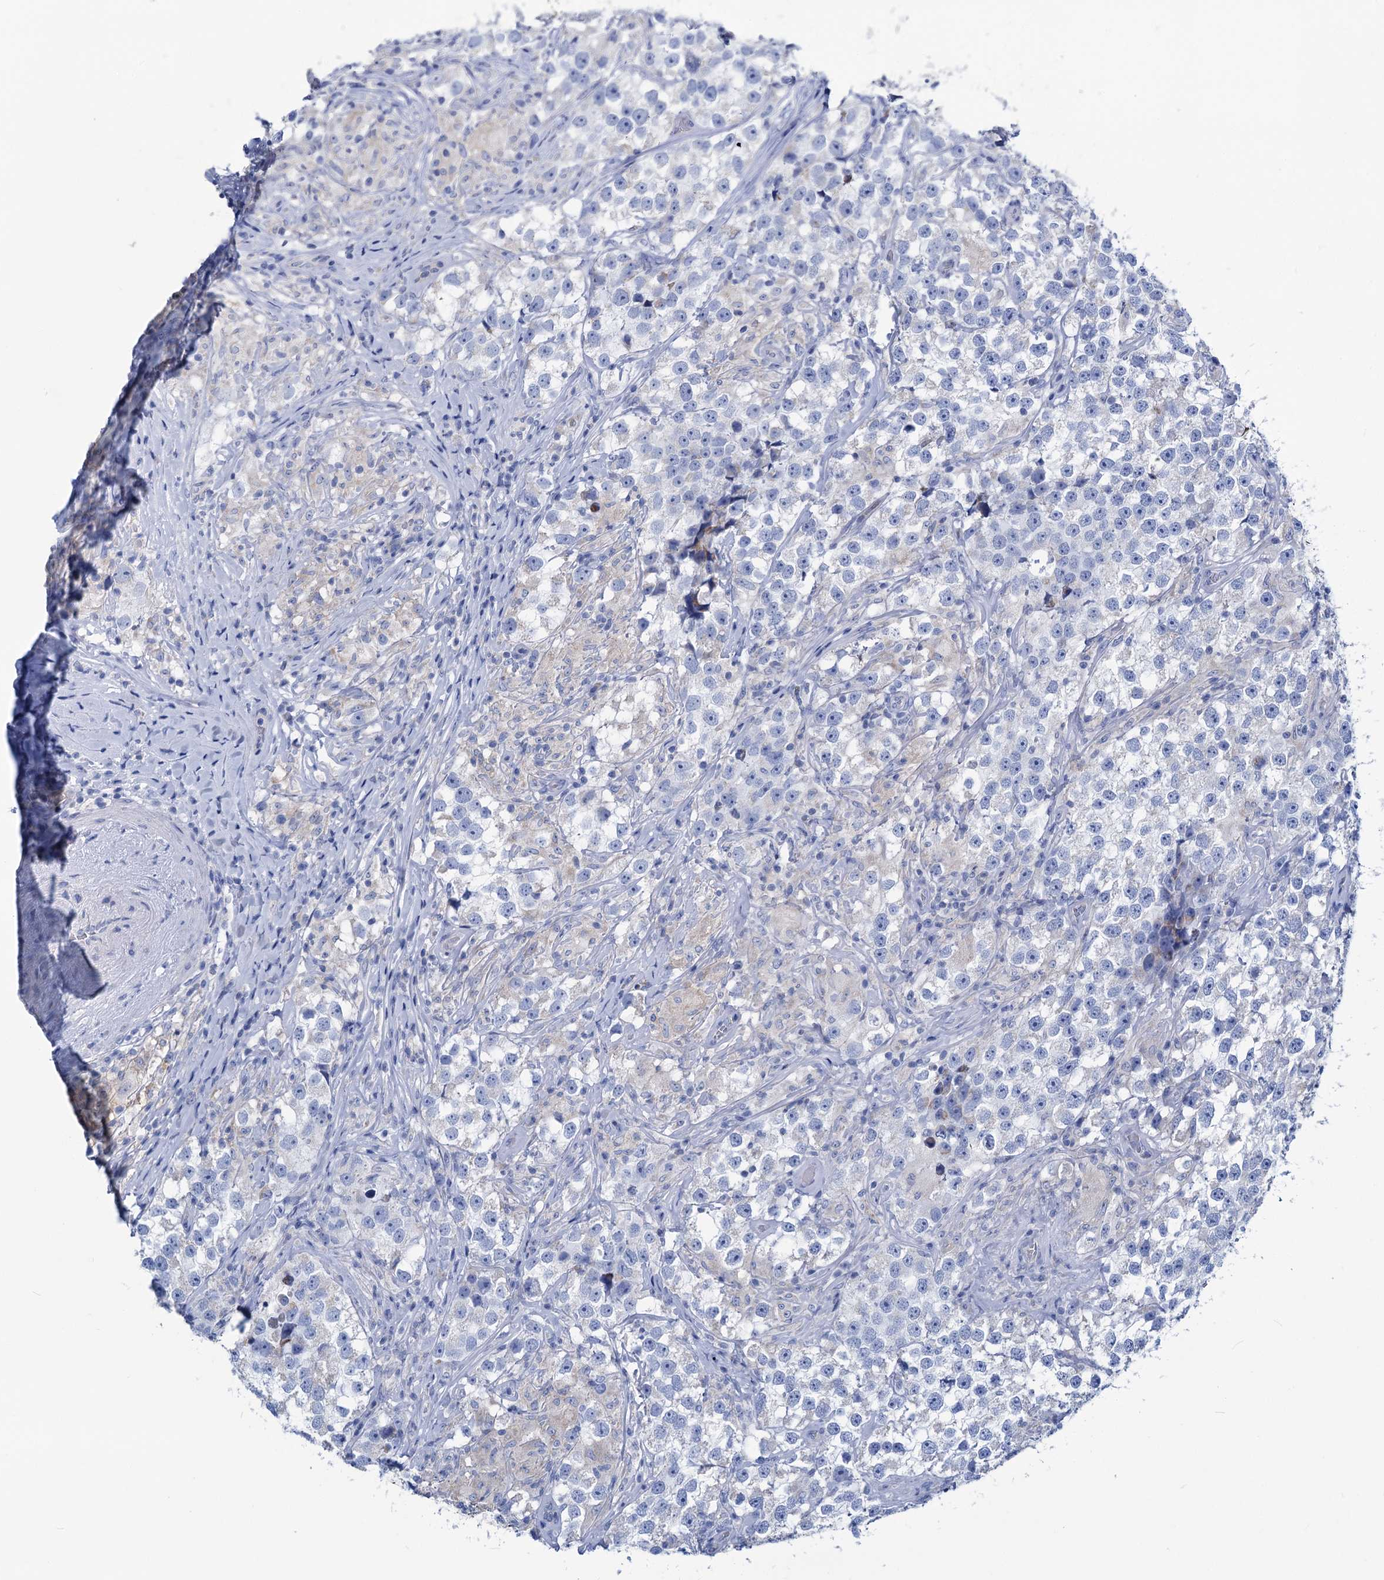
{"staining": {"intensity": "negative", "quantity": "none", "location": "none"}, "tissue": "testis cancer", "cell_type": "Tumor cells", "image_type": "cancer", "snomed": [{"axis": "morphology", "description": "Seminoma, NOS"}, {"axis": "topography", "description": "Testis"}], "caption": "Immunohistochemistry histopathology image of neoplastic tissue: human testis cancer (seminoma) stained with DAB reveals no significant protein staining in tumor cells.", "gene": "SLC1A3", "patient": {"sex": "male", "age": 46}}